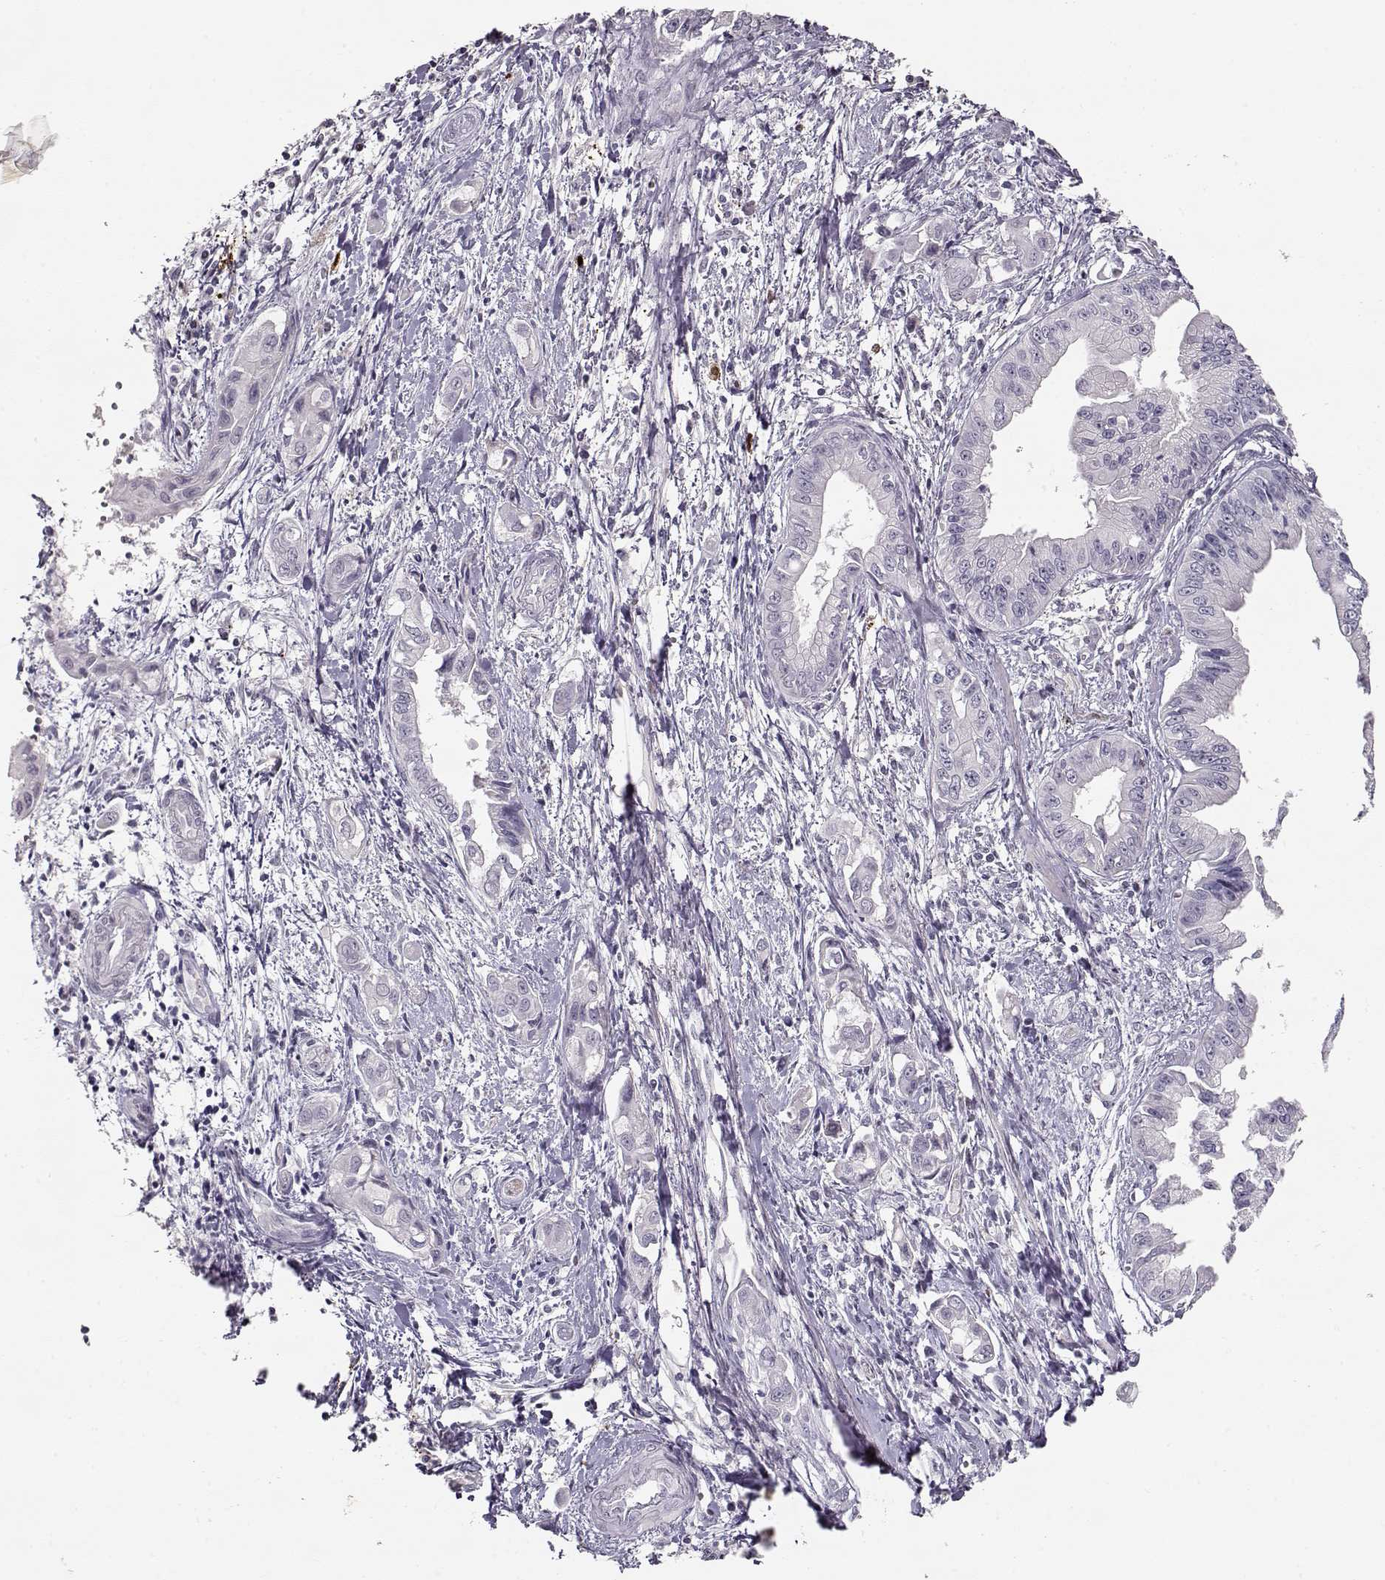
{"staining": {"intensity": "negative", "quantity": "none", "location": "none"}, "tissue": "pancreatic cancer", "cell_type": "Tumor cells", "image_type": "cancer", "snomed": [{"axis": "morphology", "description": "Adenocarcinoma, NOS"}, {"axis": "topography", "description": "Pancreas"}], "caption": "A micrograph of human pancreatic cancer (adenocarcinoma) is negative for staining in tumor cells.", "gene": "S100B", "patient": {"sex": "male", "age": 60}}